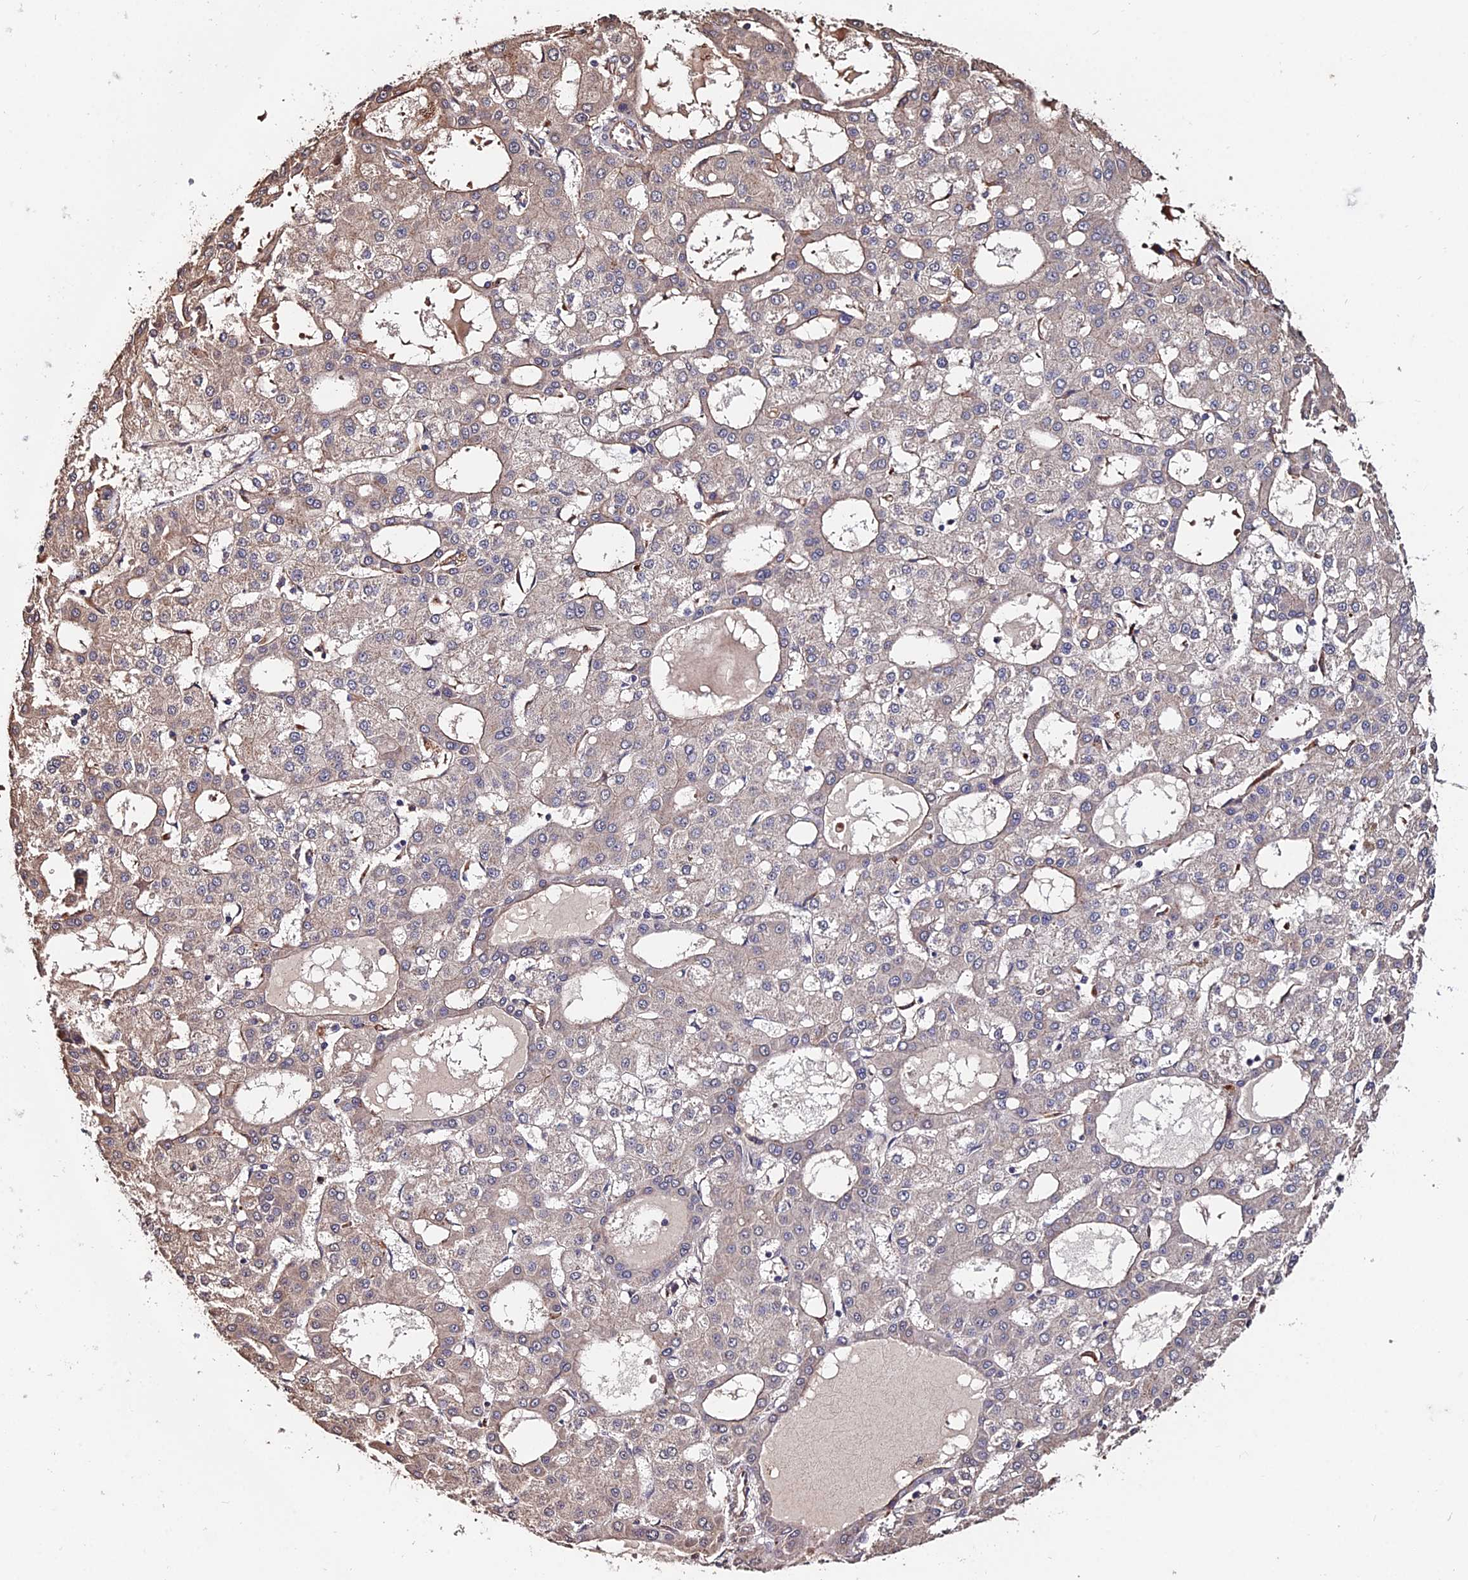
{"staining": {"intensity": "weak", "quantity": "25%-75%", "location": "cytoplasmic/membranous"}, "tissue": "liver cancer", "cell_type": "Tumor cells", "image_type": "cancer", "snomed": [{"axis": "morphology", "description": "Carcinoma, Hepatocellular, NOS"}, {"axis": "topography", "description": "Liver"}], "caption": "A brown stain labels weak cytoplasmic/membranous expression of a protein in human liver cancer tumor cells. Using DAB (brown) and hematoxylin (blue) stains, captured at high magnification using brightfield microscopy.", "gene": "ACTR5", "patient": {"sex": "male", "age": 47}}